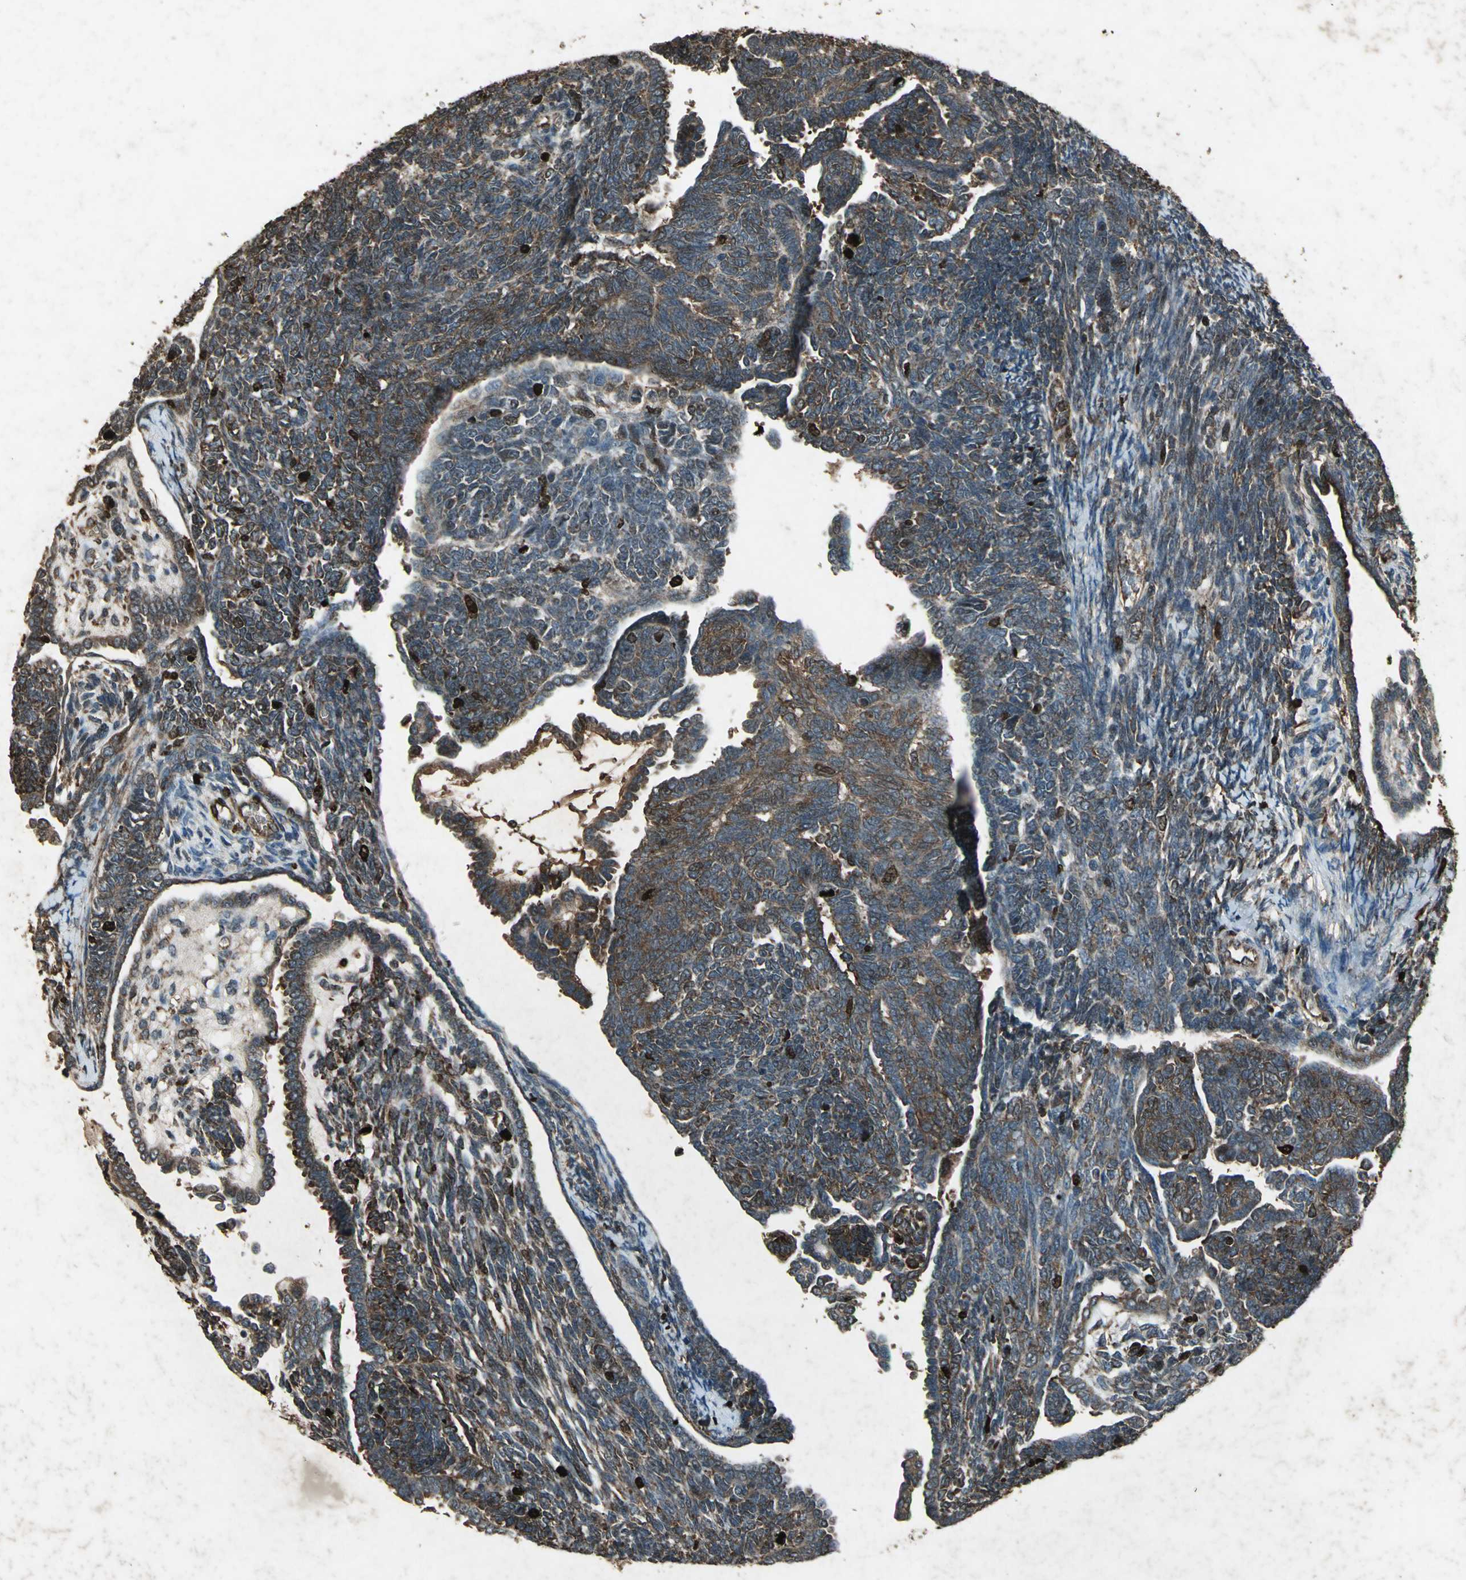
{"staining": {"intensity": "strong", "quantity": ">75%", "location": "cytoplasmic/membranous"}, "tissue": "endometrial cancer", "cell_type": "Tumor cells", "image_type": "cancer", "snomed": [{"axis": "morphology", "description": "Neoplasm, malignant, NOS"}, {"axis": "topography", "description": "Endometrium"}], "caption": "The histopathology image reveals immunohistochemical staining of endometrial malignant neoplasm. There is strong cytoplasmic/membranous expression is appreciated in about >75% of tumor cells.", "gene": "SEPTIN4", "patient": {"sex": "female", "age": 74}}